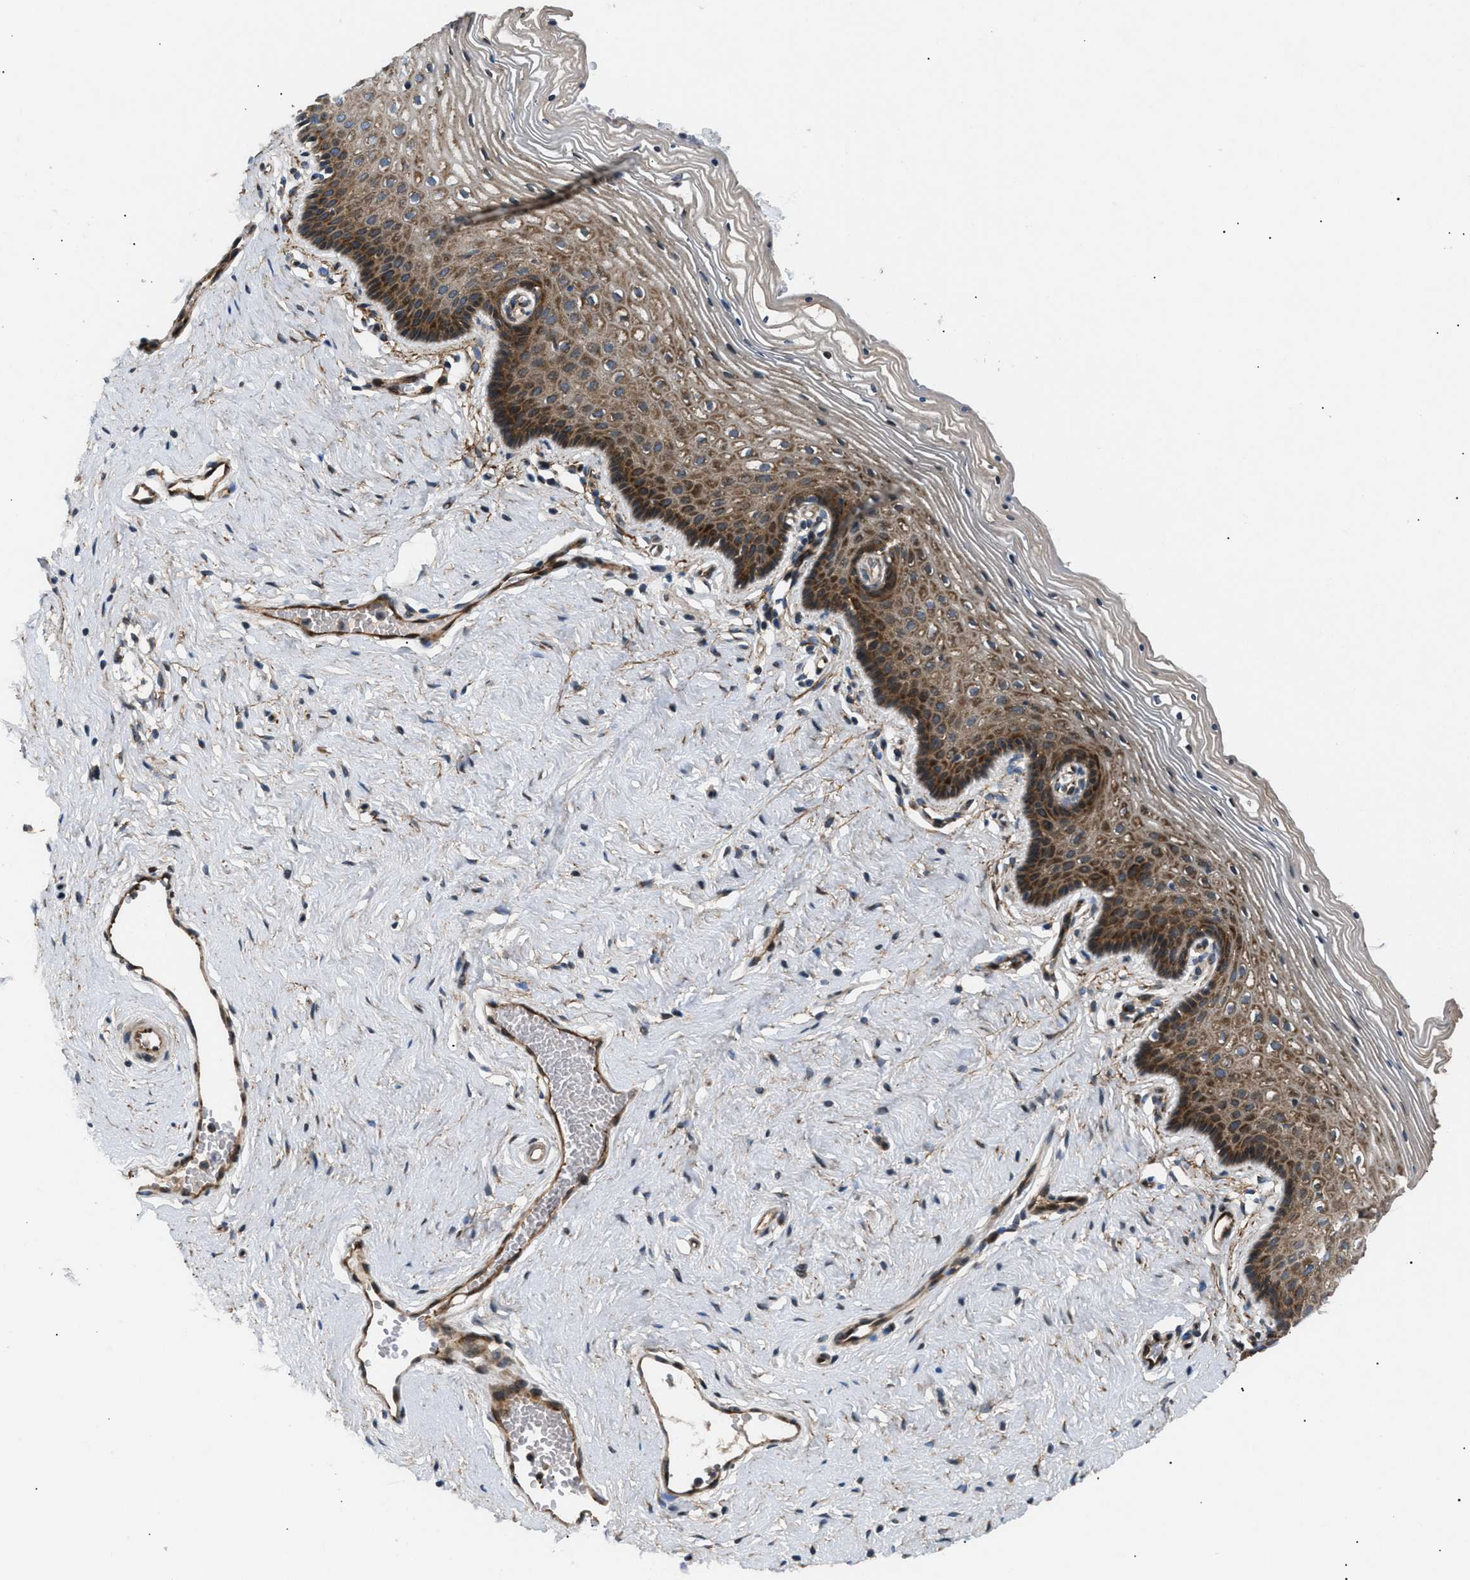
{"staining": {"intensity": "moderate", "quantity": "25%-75%", "location": "cytoplasmic/membranous"}, "tissue": "vagina", "cell_type": "Squamous epithelial cells", "image_type": "normal", "snomed": [{"axis": "morphology", "description": "Normal tissue, NOS"}, {"axis": "topography", "description": "Vagina"}], "caption": "Human vagina stained with a brown dye exhibits moderate cytoplasmic/membranous positive positivity in about 25%-75% of squamous epithelial cells.", "gene": "LYSMD3", "patient": {"sex": "female", "age": 32}}